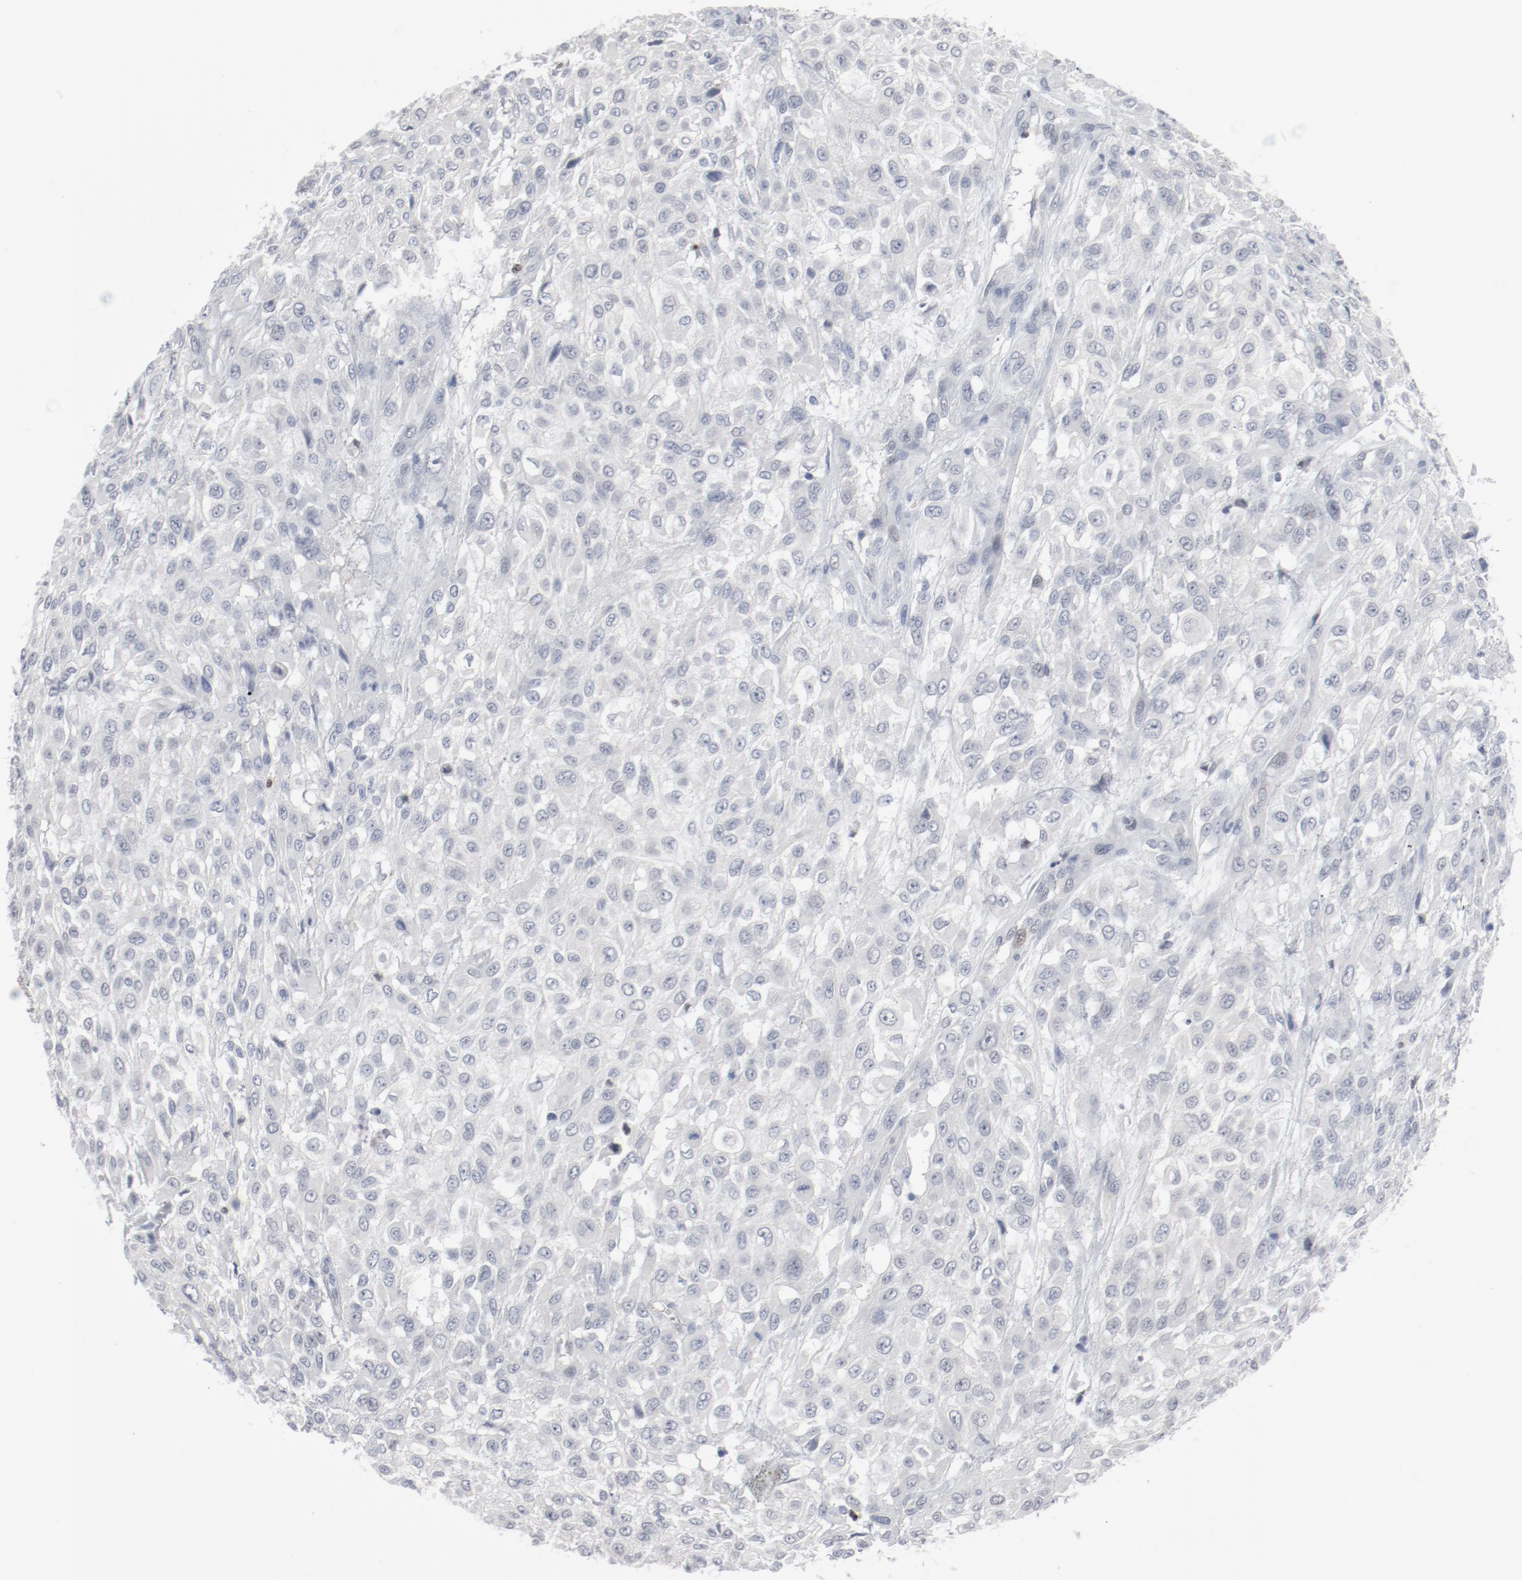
{"staining": {"intensity": "negative", "quantity": "none", "location": "none"}, "tissue": "urothelial cancer", "cell_type": "Tumor cells", "image_type": "cancer", "snomed": [{"axis": "morphology", "description": "Urothelial carcinoma, High grade"}, {"axis": "topography", "description": "Urinary bladder"}], "caption": "An immunohistochemistry (IHC) photomicrograph of urothelial carcinoma (high-grade) is shown. There is no staining in tumor cells of urothelial carcinoma (high-grade).", "gene": "FOXN2", "patient": {"sex": "male", "age": 57}}